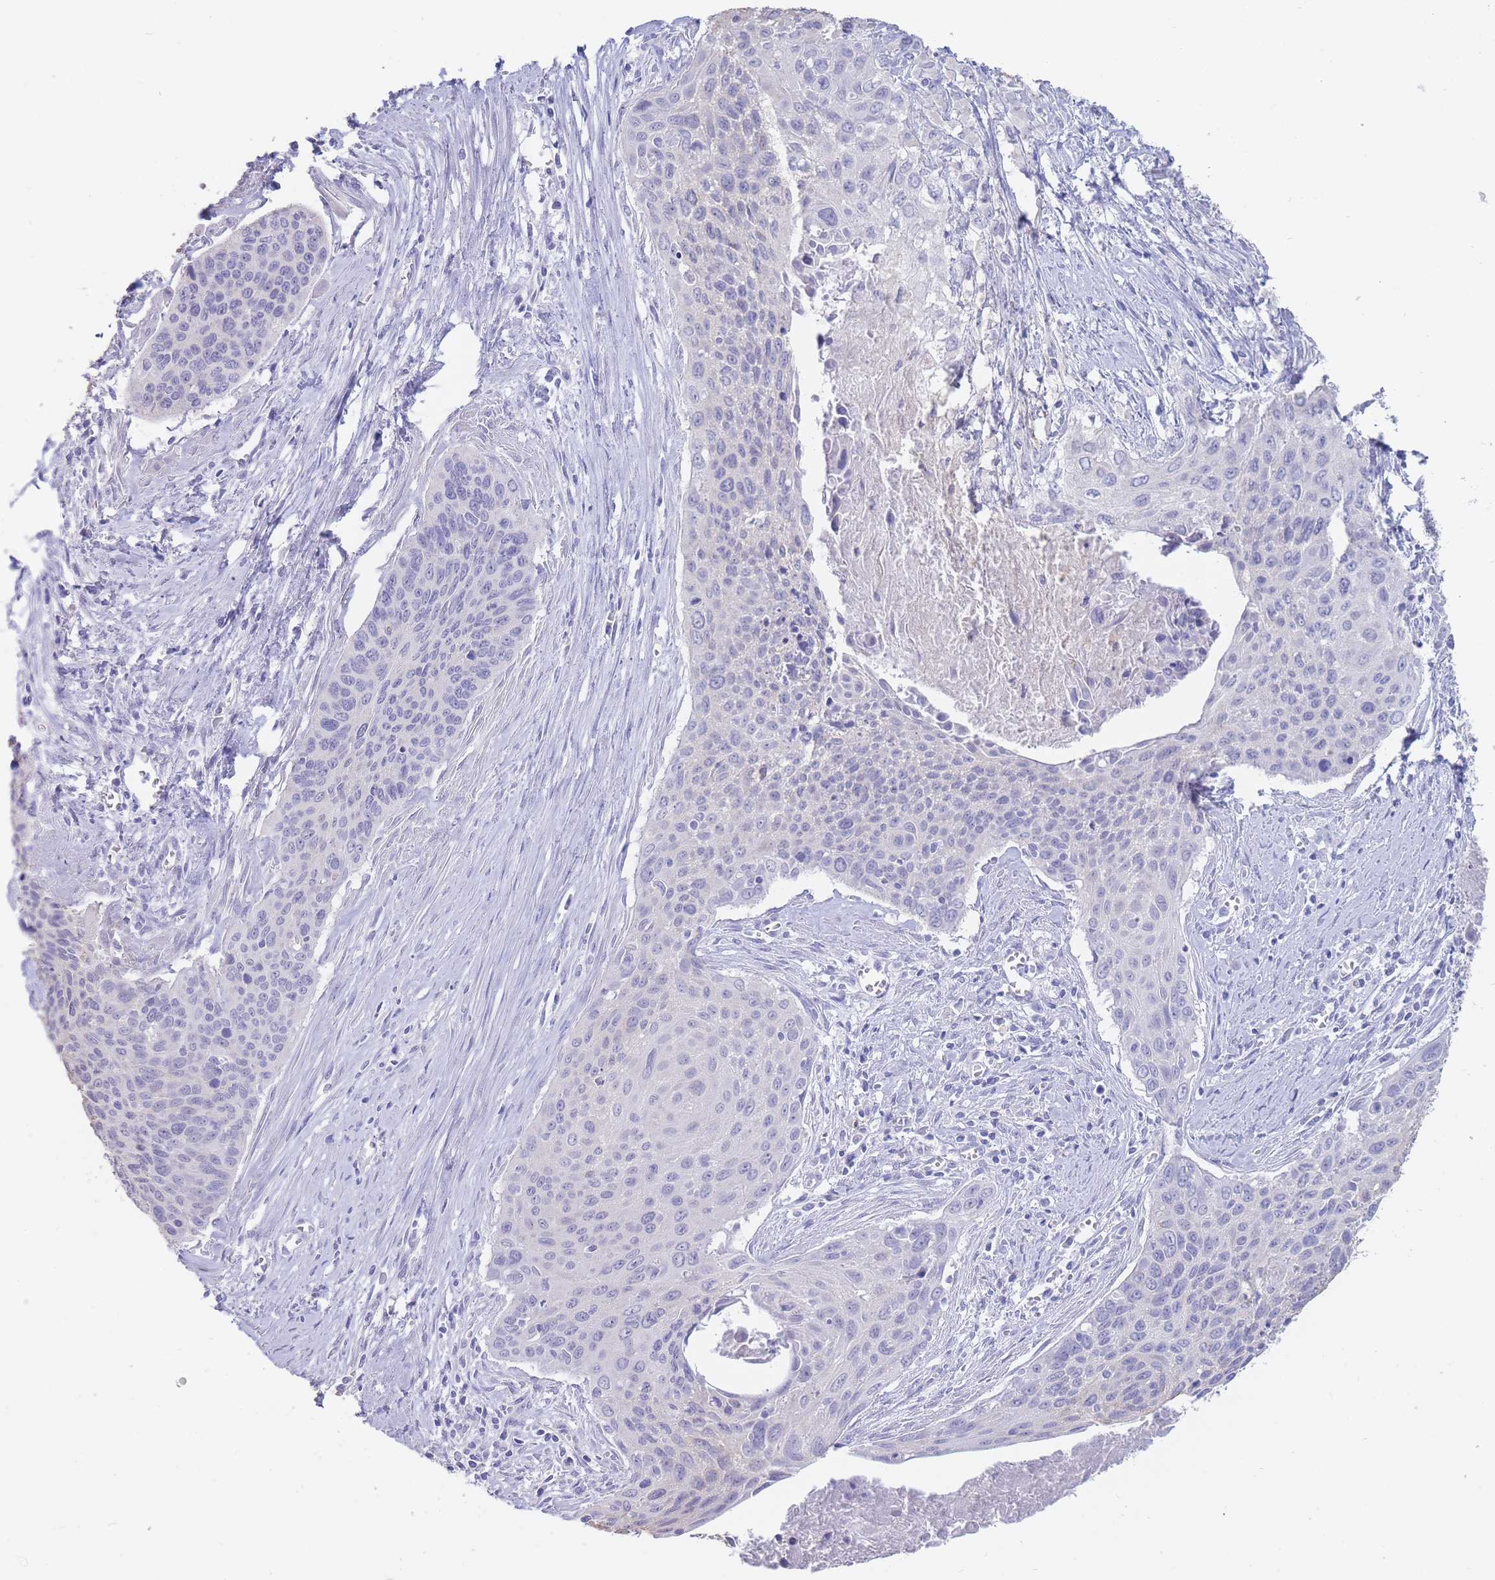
{"staining": {"intensity": "negative", "quantity": "none", "location": "none"}, "tissue": "cervical cancer", "cell_type": "Tumor cells", "image_type": "cancer", "snomed": [{"axis": "morphology", "description": "Squamous cell carcinoma, NOS"}, {"axis": "topography", "description": "Cervix"}], "caption": "Cervical cancer (squamous cell carcinoma) stained for a protein using immunohistochemistry (IHC) exhibits no positivity tumor cells.", "gene": "CD37", "patient": {"sex": "female", "age": 55}}